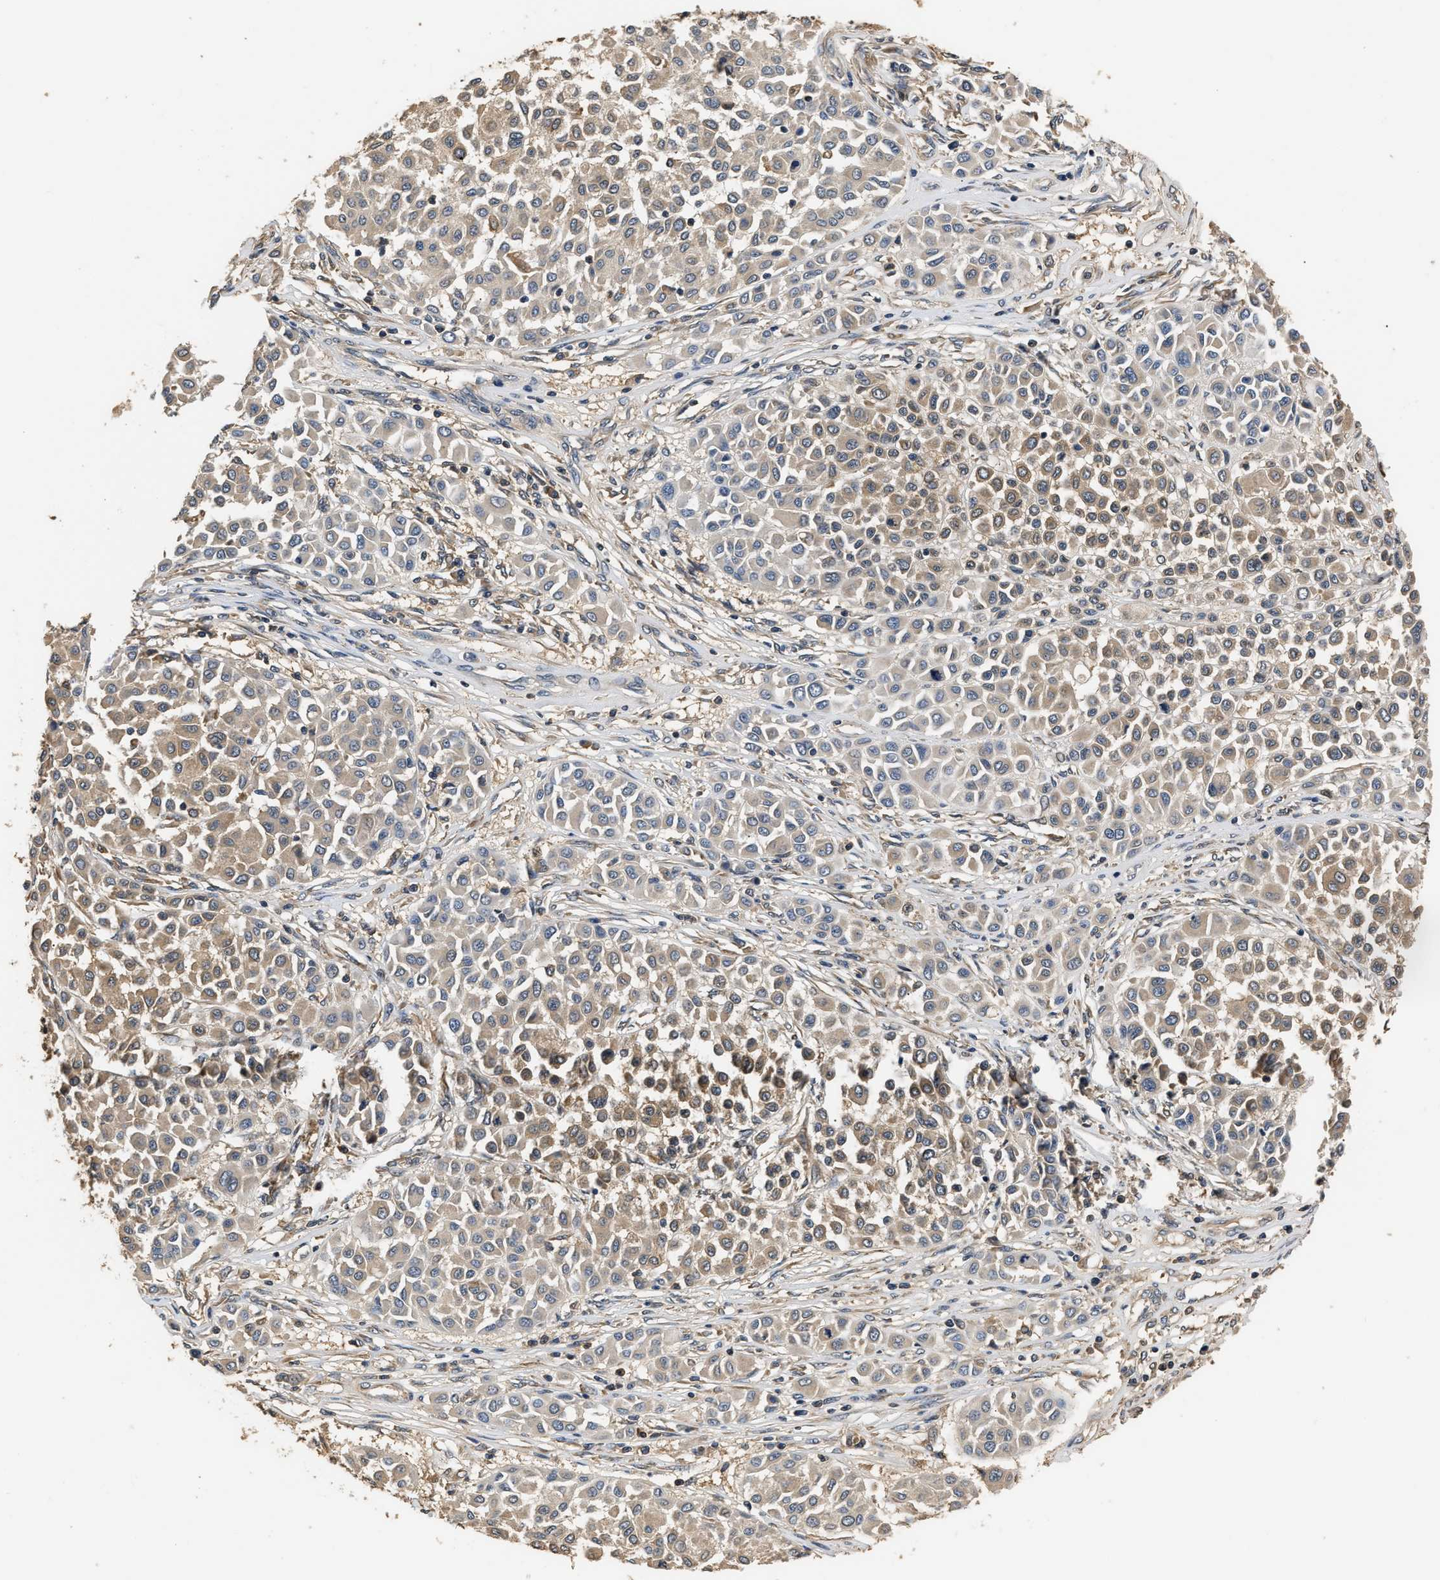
{"staining": {"intensity": "weak", "quantity": ">75%", "location": "cytoplasmic/membranous"}, "tissue": "melanoma", "cell_type": "Tumor cells", "image_type": "cancer", "snomed": [{"axis": "morphology", "description": "Malignant melanoma, Metastatic site"}, {"axis": "topography", "description": "Soft tissue"}], "caption": "A high-resolution photomicrograph shows immunohistochemistry staining of melanoma, which shows weak cytoplasmic/membranous positivity in about >75% of tumor cells.", "gene": "GPI", "patient": {"sex": "male", "age": 41}}